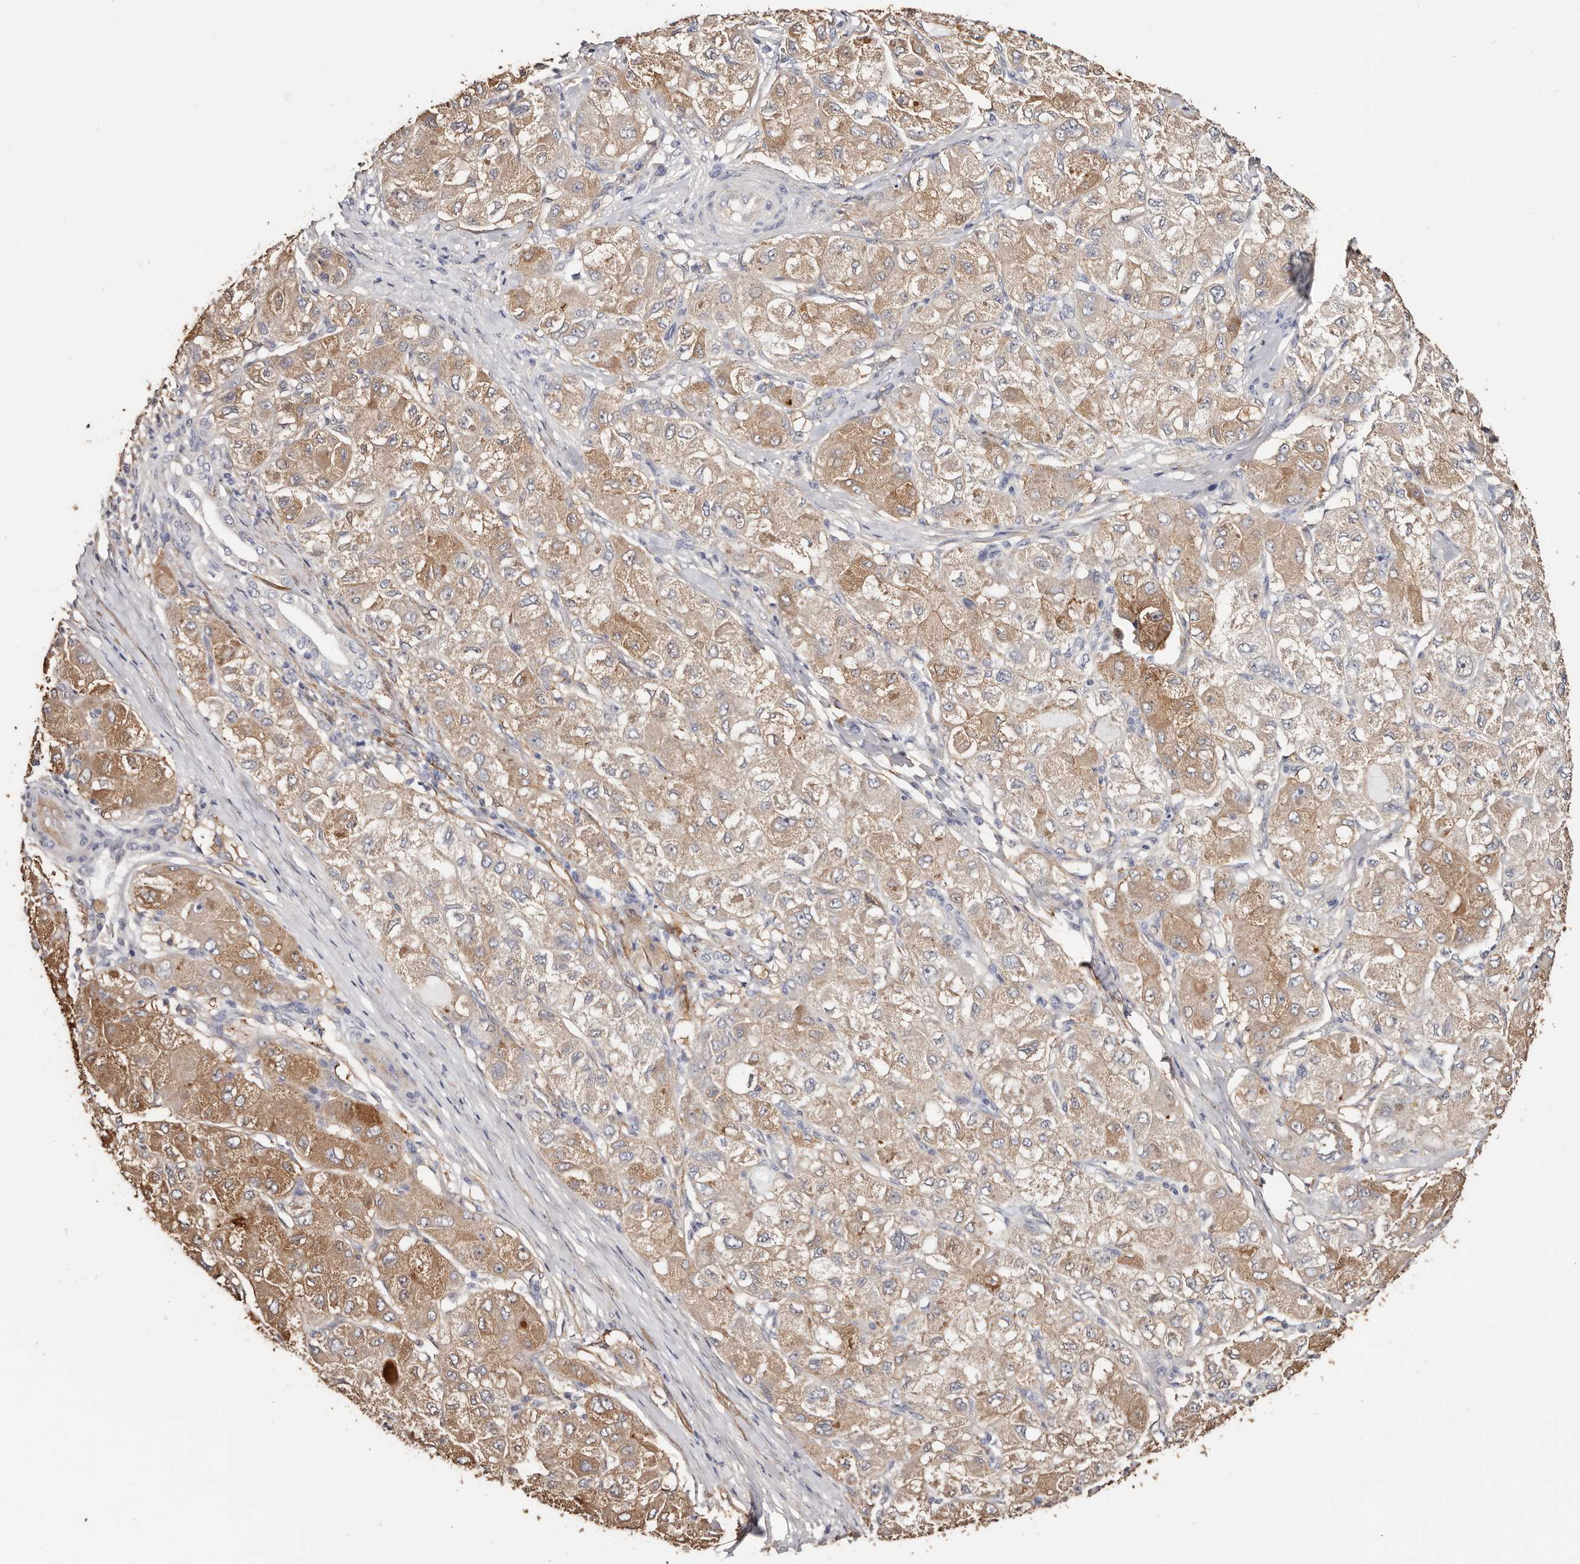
{"staining": {"intensity": "moderate", "quantity": "25%-75%", "location": "cytoplasmic/membranous"}, "tissue": "liver cancer", "cell_type": "Tumor cells", "image_type": "cancer", "snomed": [{"axis": "morphology", "description": "Carcinoma, Hepatocellular, NOS"}, {"axis": "topography", "description": "Liver"}], "caption": "This micrograph exhibits immunohistochemistry staining of human liver cancer (hepatocellular carcinoma), with medium moderate cytoplasmic/membranous positivity in about 25%-75% of tumor cells.", "gene": "TGM2", "patient": {"sex": "male", "age": 80}}